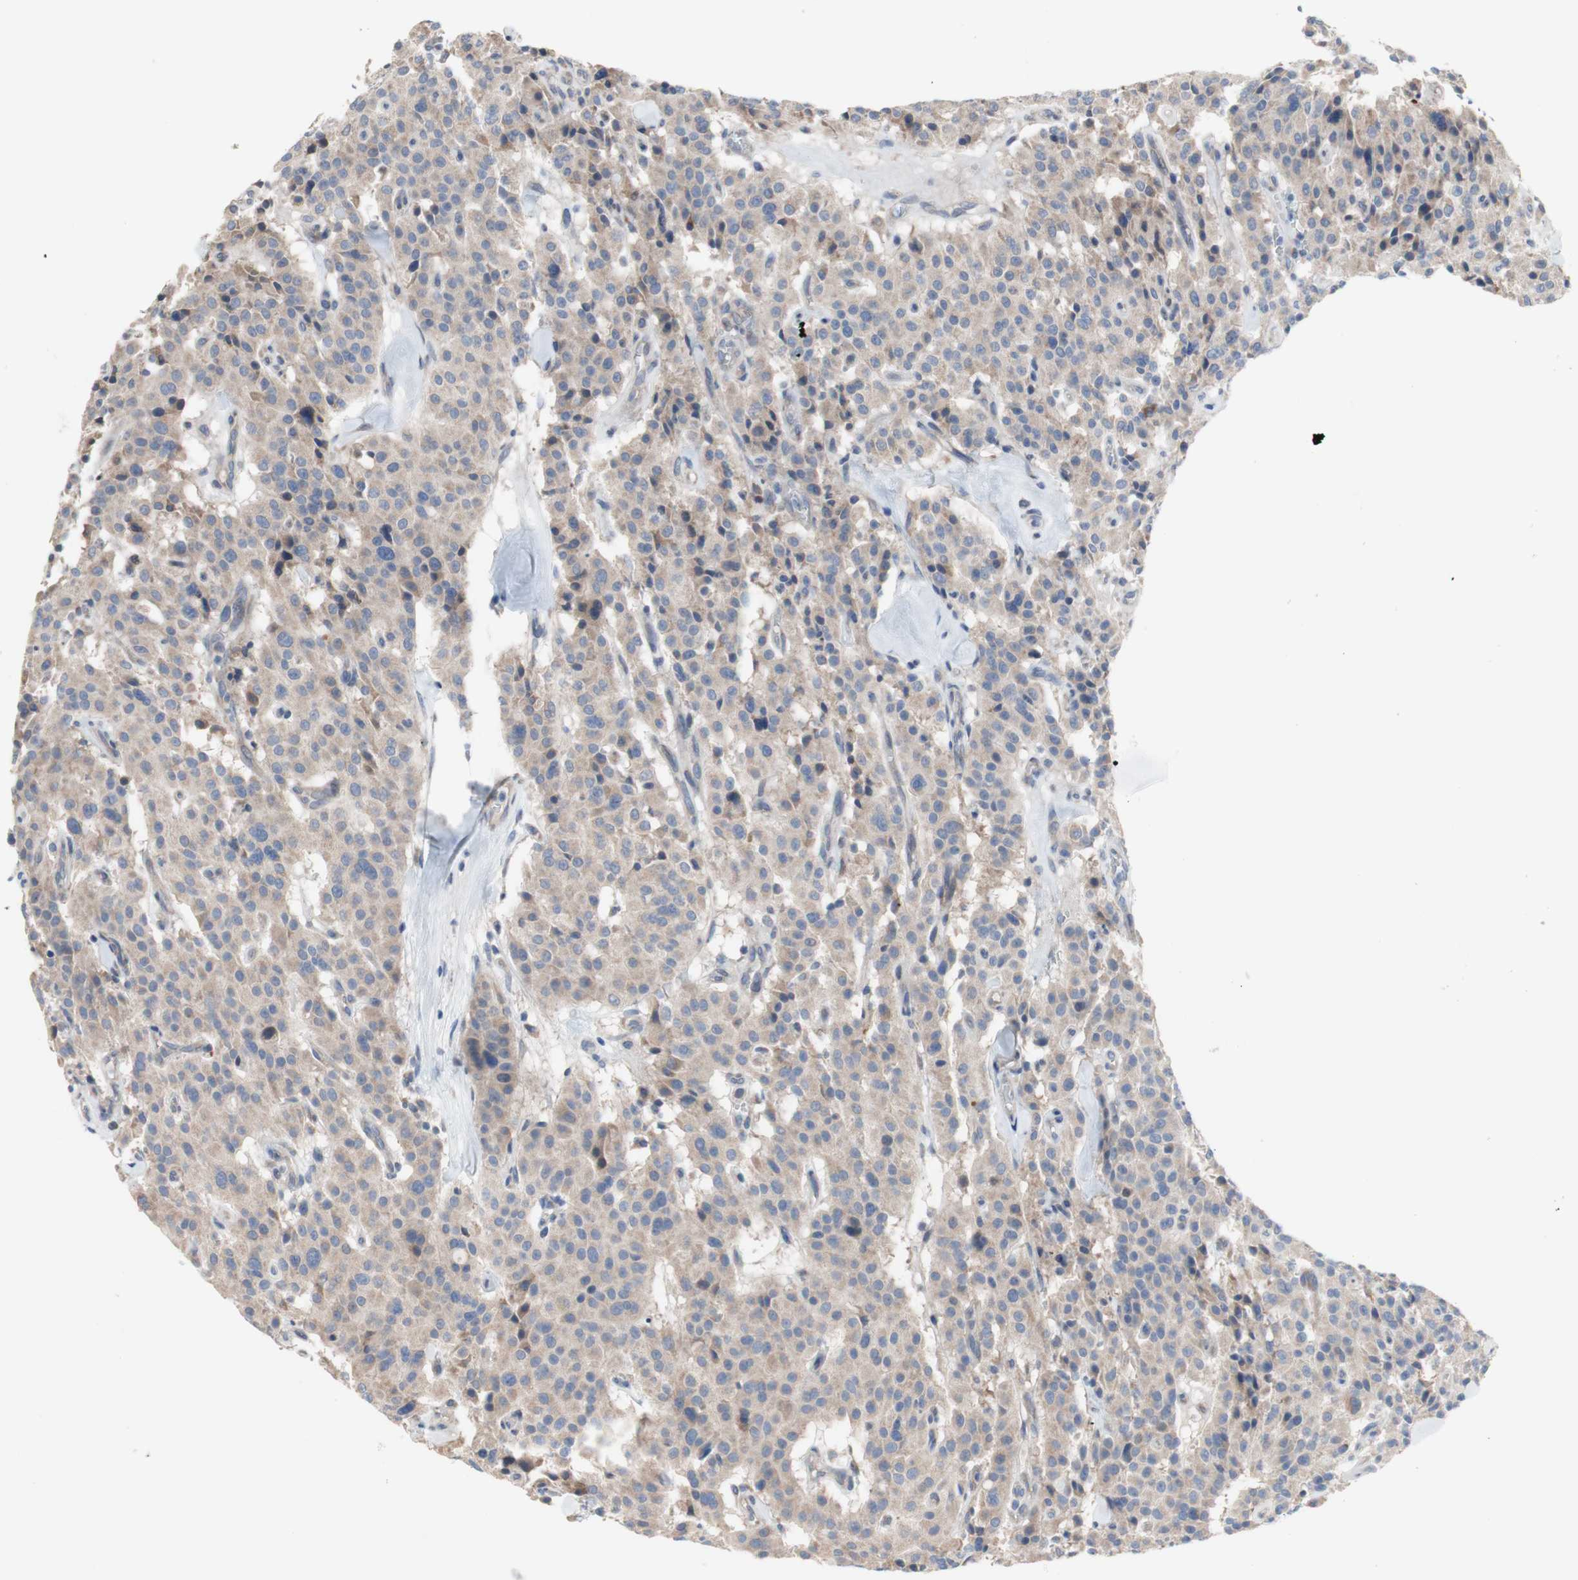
{"staining": {"intensity": "weak", "quantity": ">75%", "location": "cytoplasmic/membranous"}, "tissue": "carcinoid", "cell_type": "Tumor cells", "image_type": "cancer", "snomed": [{"axis": "morphology", "description": "Carcinoid, malignant, NOS"}, {"axis": "topography", "description": "Lung"}], "caption": "High-magnification brightfield microscopy of carcinoid stained with DAB (3,3'-diaminobenzidine) (brown) and counterstained with hematoxylin (blue). tumor cells exhibit weak cytoplasmic/membranous staining is appreciated in about>75% of cells.", "gene": "TTC14", "patient": {"sex": "male", "age": 30}}